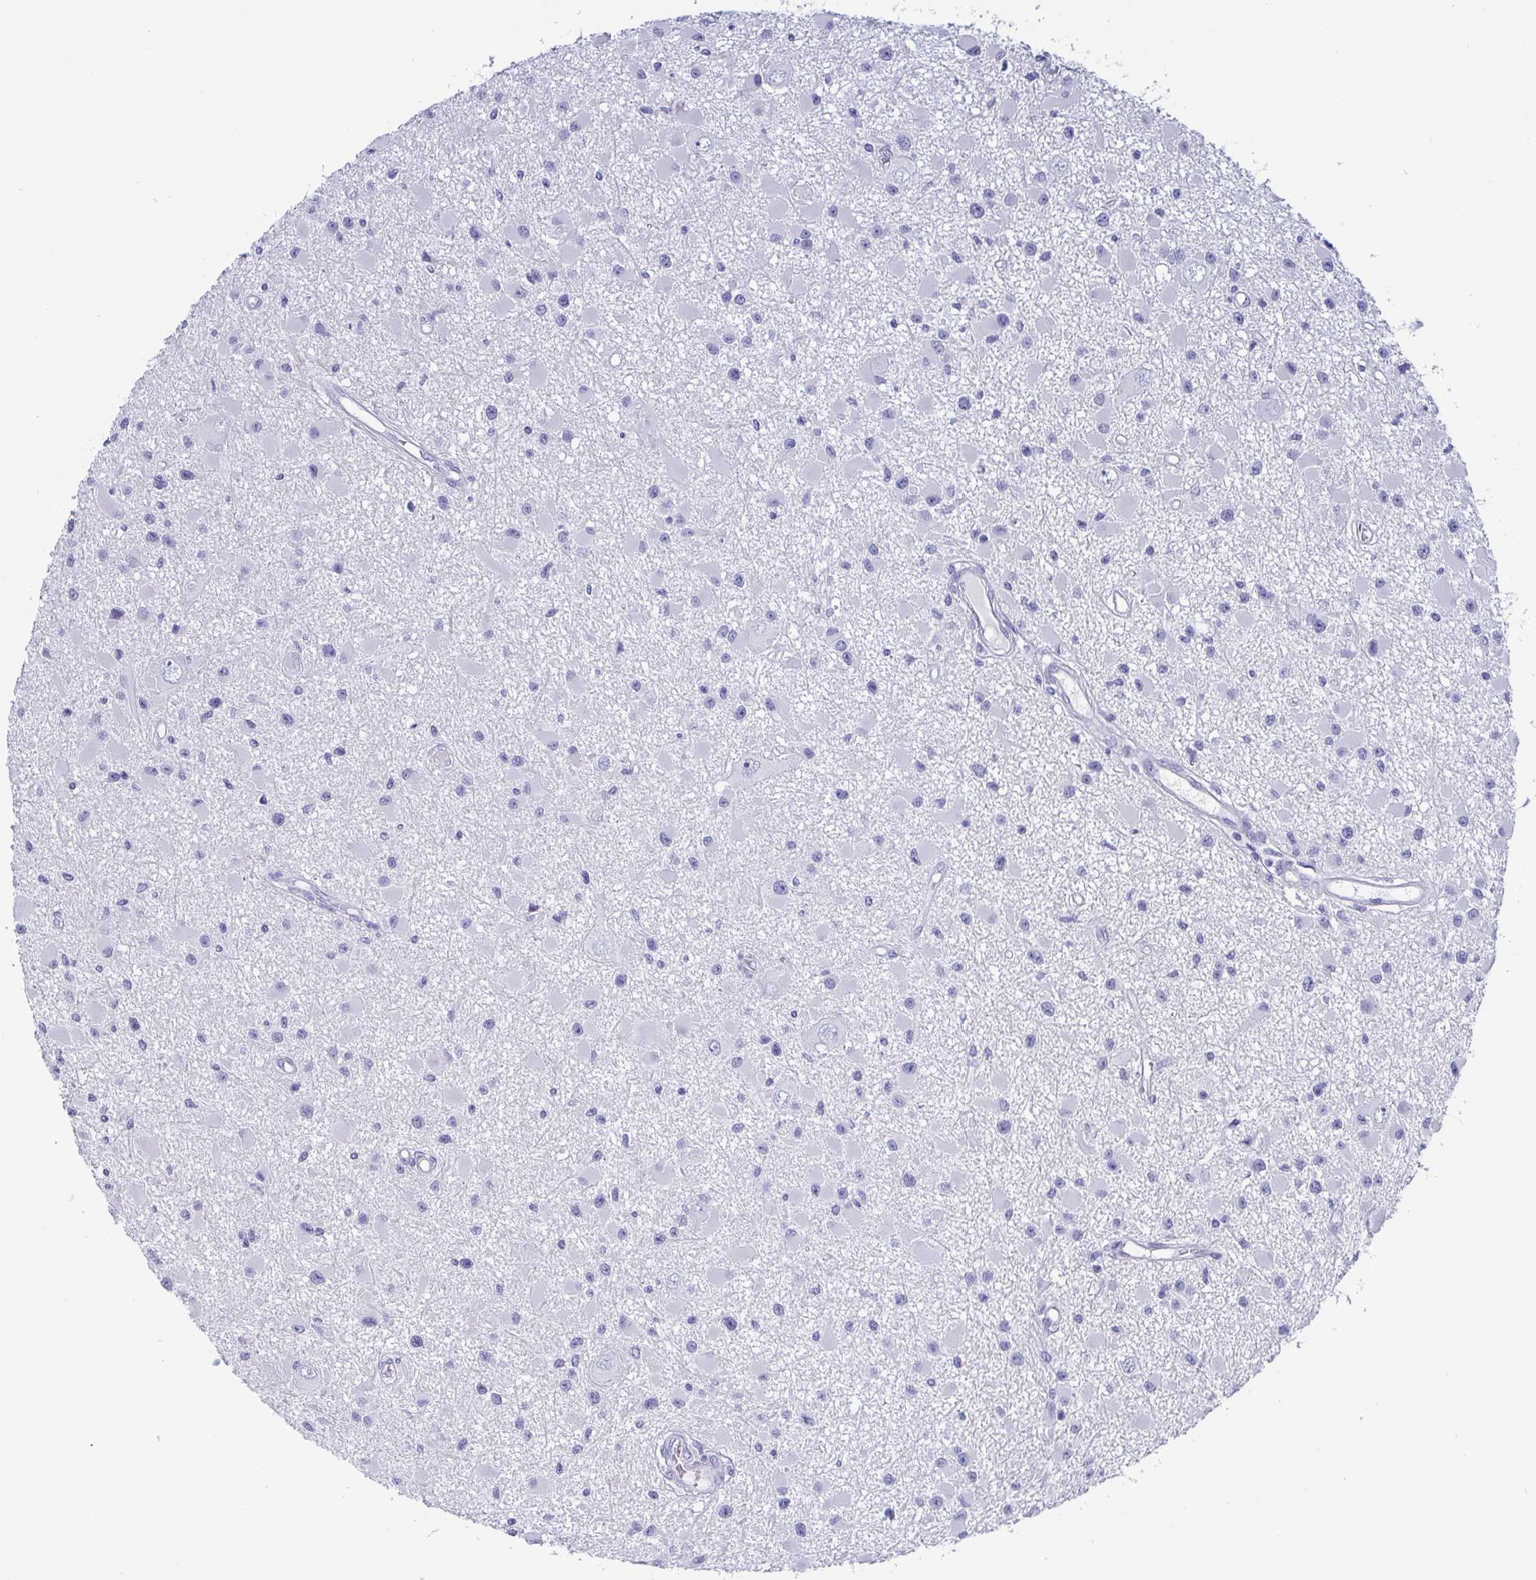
{"staining": {"intensity": "negative", "quantity": "none", "location": "none"}, "tissue": "glioma", "cell_type": "Tumor cells", "image_type": "cancer", "snomed": [{"axis": "morphology", "description": "Glioma, malignant, High grade"}, {"axis": "topography", "description": "Brain"}], "caption": "Malignant glioma (high-grade) was stained to show a protein in brown. There is no significant expression in tumor cells. Brightfield microscopy of immunohistochemistry (IHC) stained with DAB (brown) and hematoxylin (blue), captured at high magnification.", "gene": "SCGN", "patient": {"sex": "male", "age": 54}}